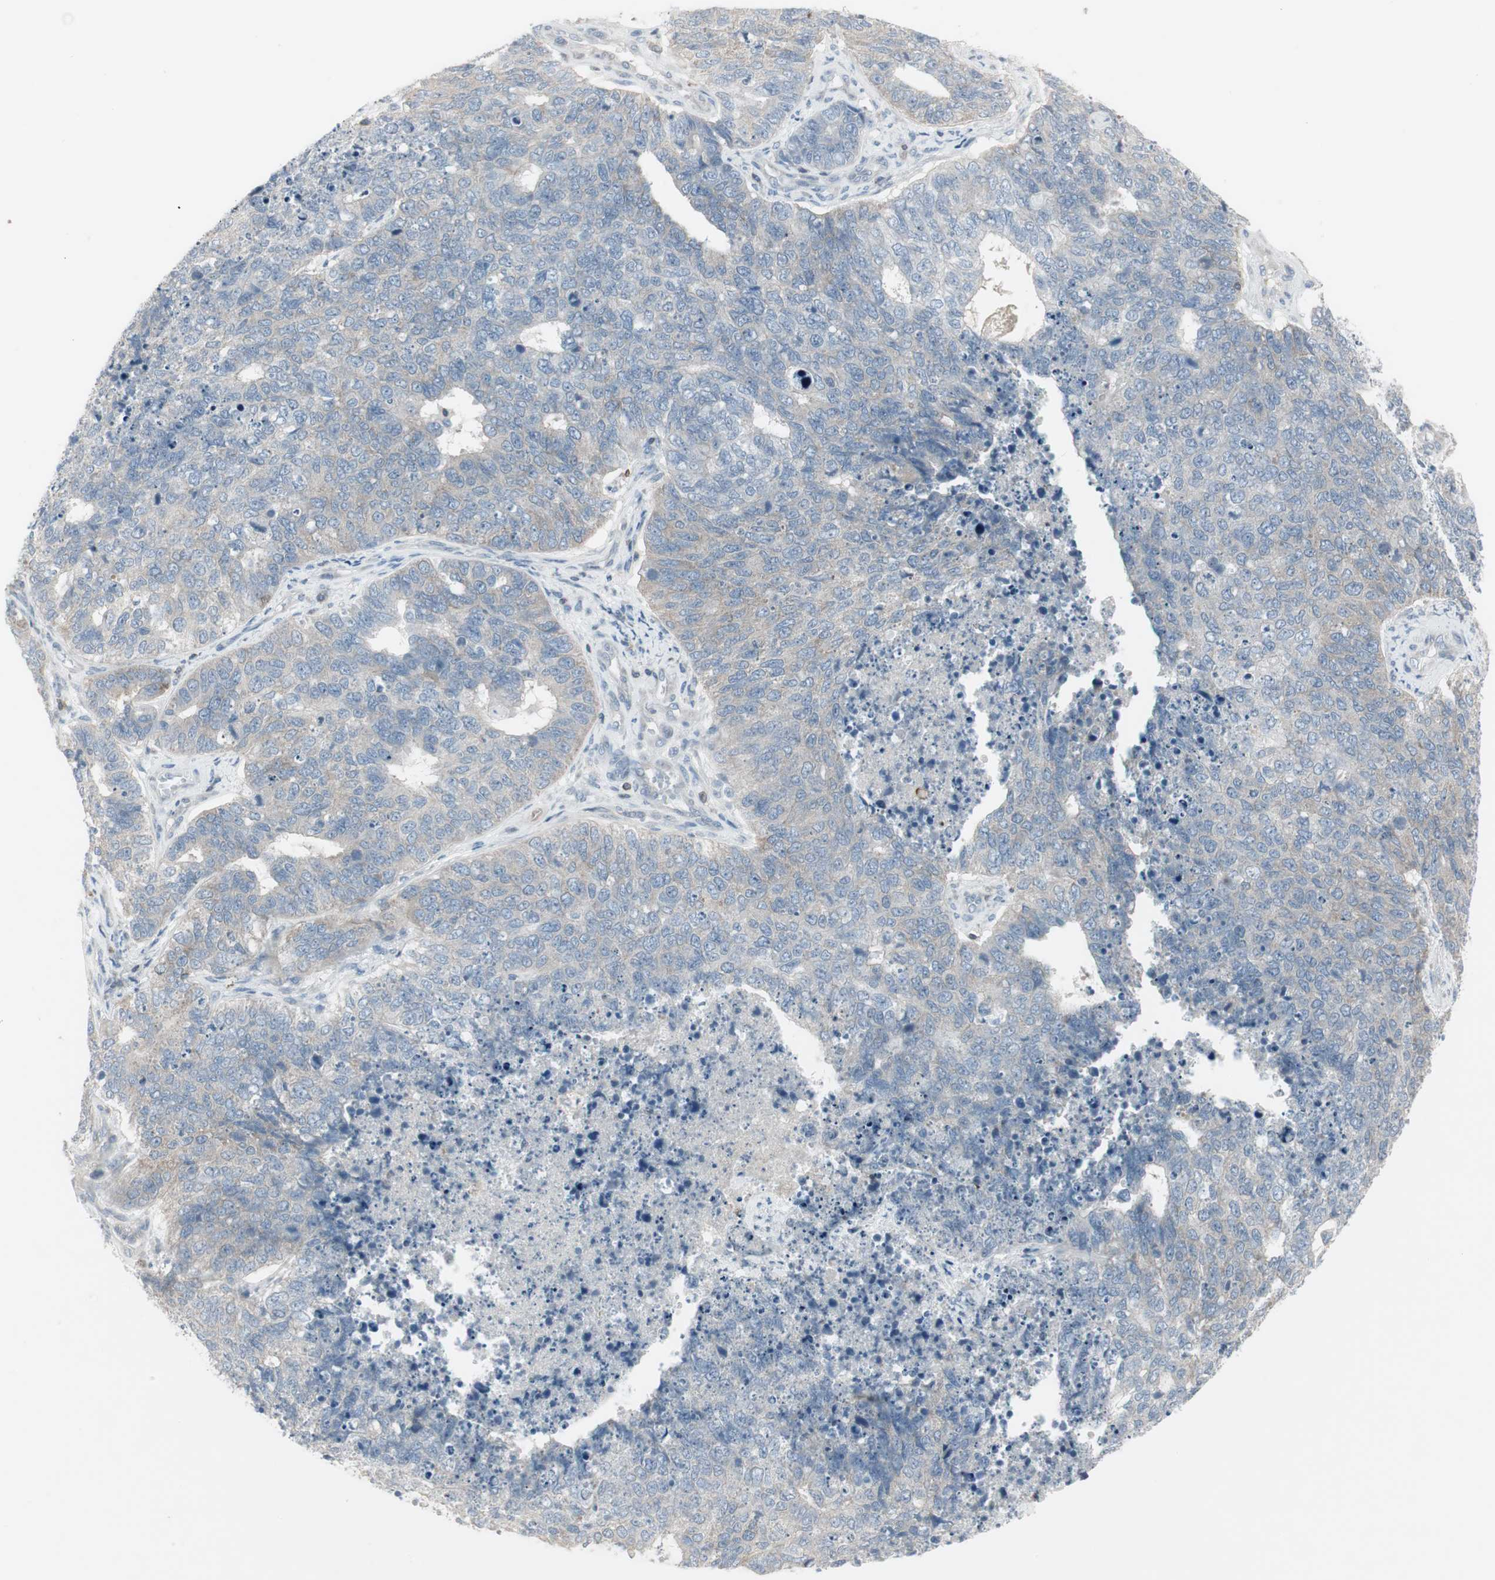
{"staining": {"intensity": "weak", "quantity": "<25%", "location": "cytoplasmic/membranous"}, "tissue": "cervical cancer", "cell_type": "Tumor cells", "image_type": "cancer", "snomed": [{"axis": "morphology", "description": "Squamous cell carcinoma, NOS"}, {"axis": "topography", "description": "Cervix"}], "caption": "DAB (3,3'-diaminobenzidine) immunohistochemical staining of human cervical squamous cell carcinoma reveals no significant positivity in tumor cells.", "gene": "MAP4K4", "patient": {"sex": "female", "age": 63}}